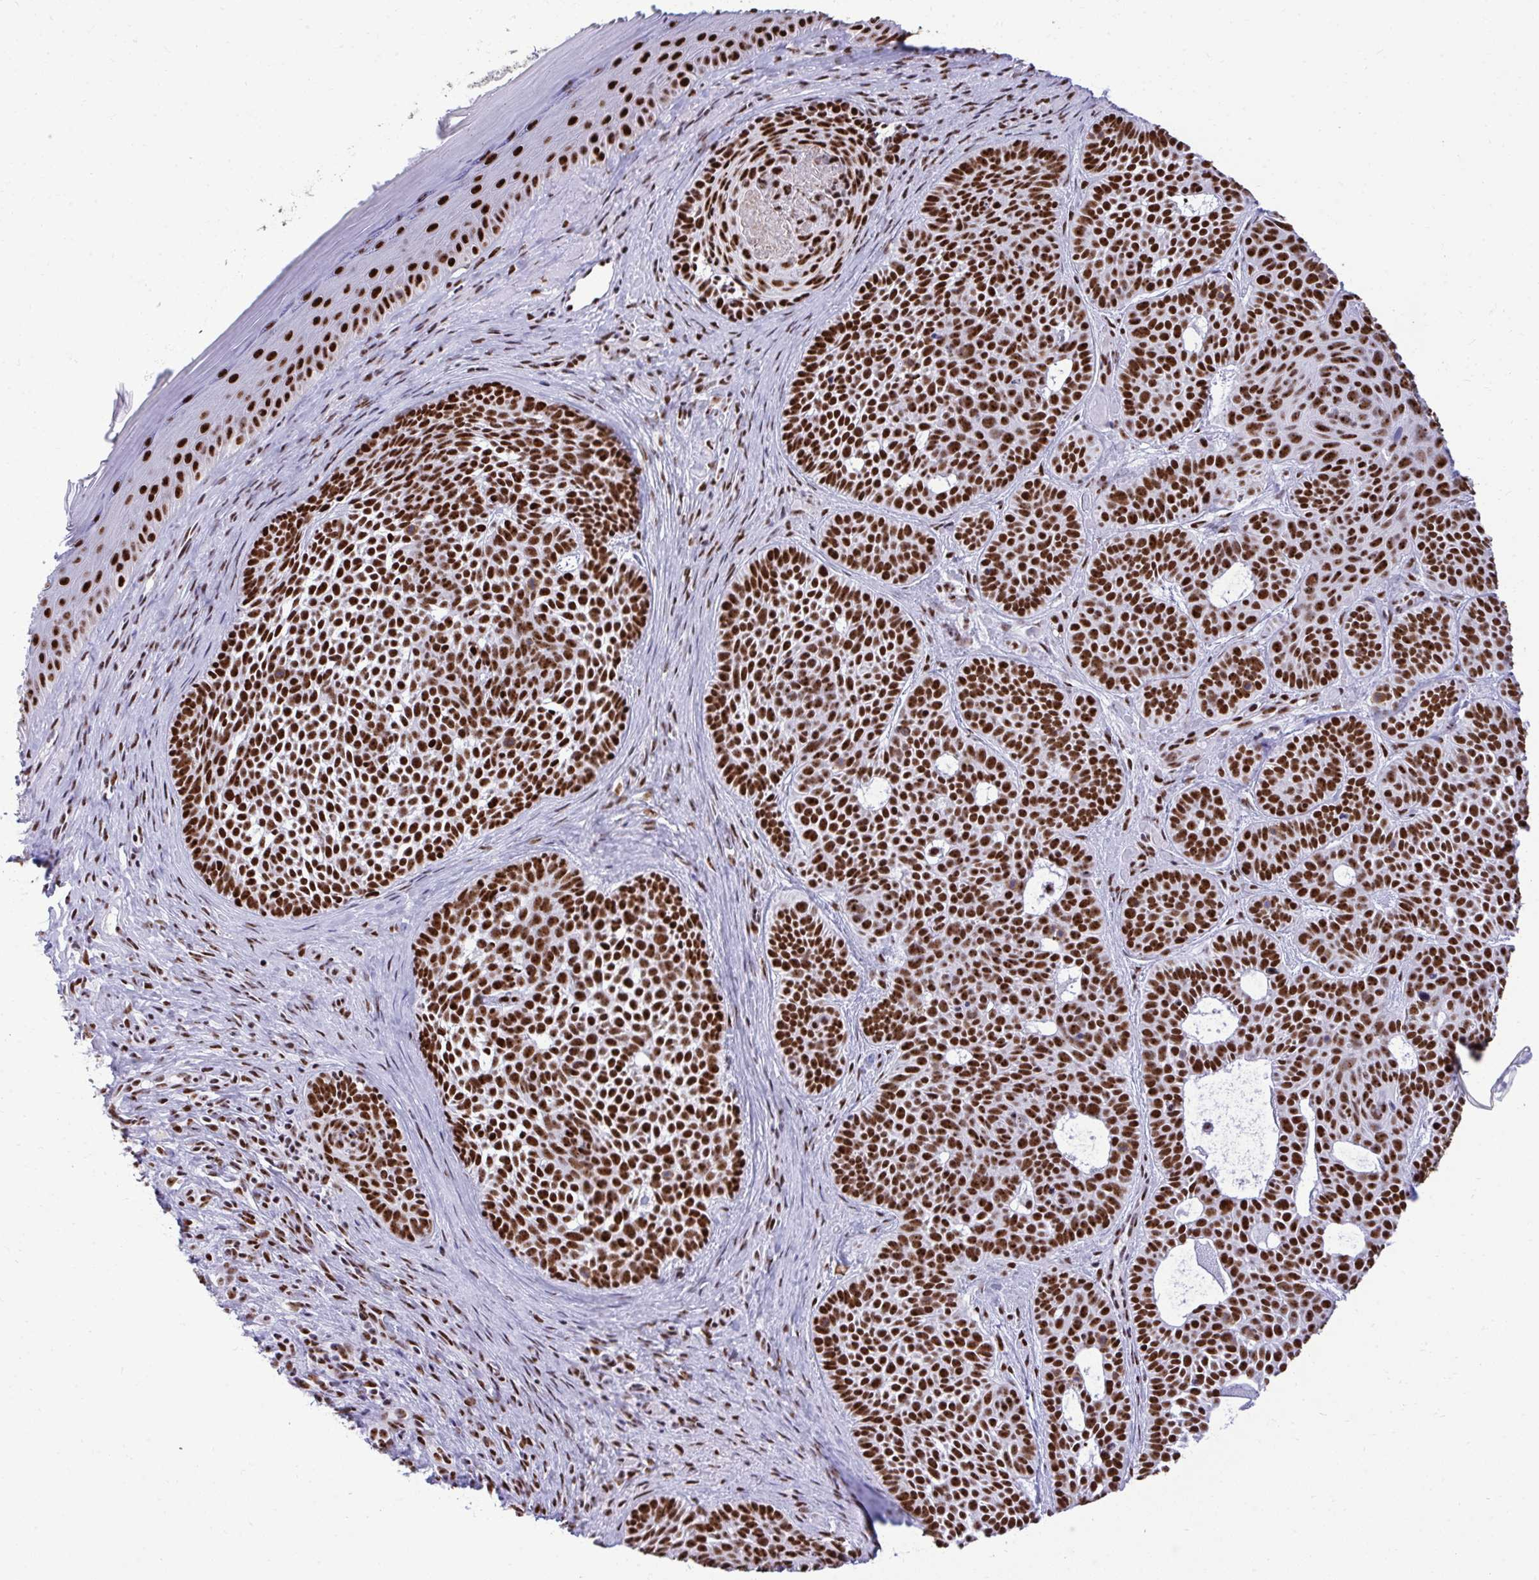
{"staining": {"intensity": "strong", "quantity": ">75%", "location": "nuclear"}, "tissue": "skin cancer", "cell_type": "Tumor cells", "image_type": "cancer", "snomed": [{"axis": "morphology", "description": "Basal cell carcinoma"}, {"axis": "topography", "description": "Skin"}], "caption": "Brown immunohistochemical staining in human skin cancer reveals strong nuclear staining in about >75% of tumor cells.", "gene": "PELP1", "patient": {"sex": "male", "age": 81}}